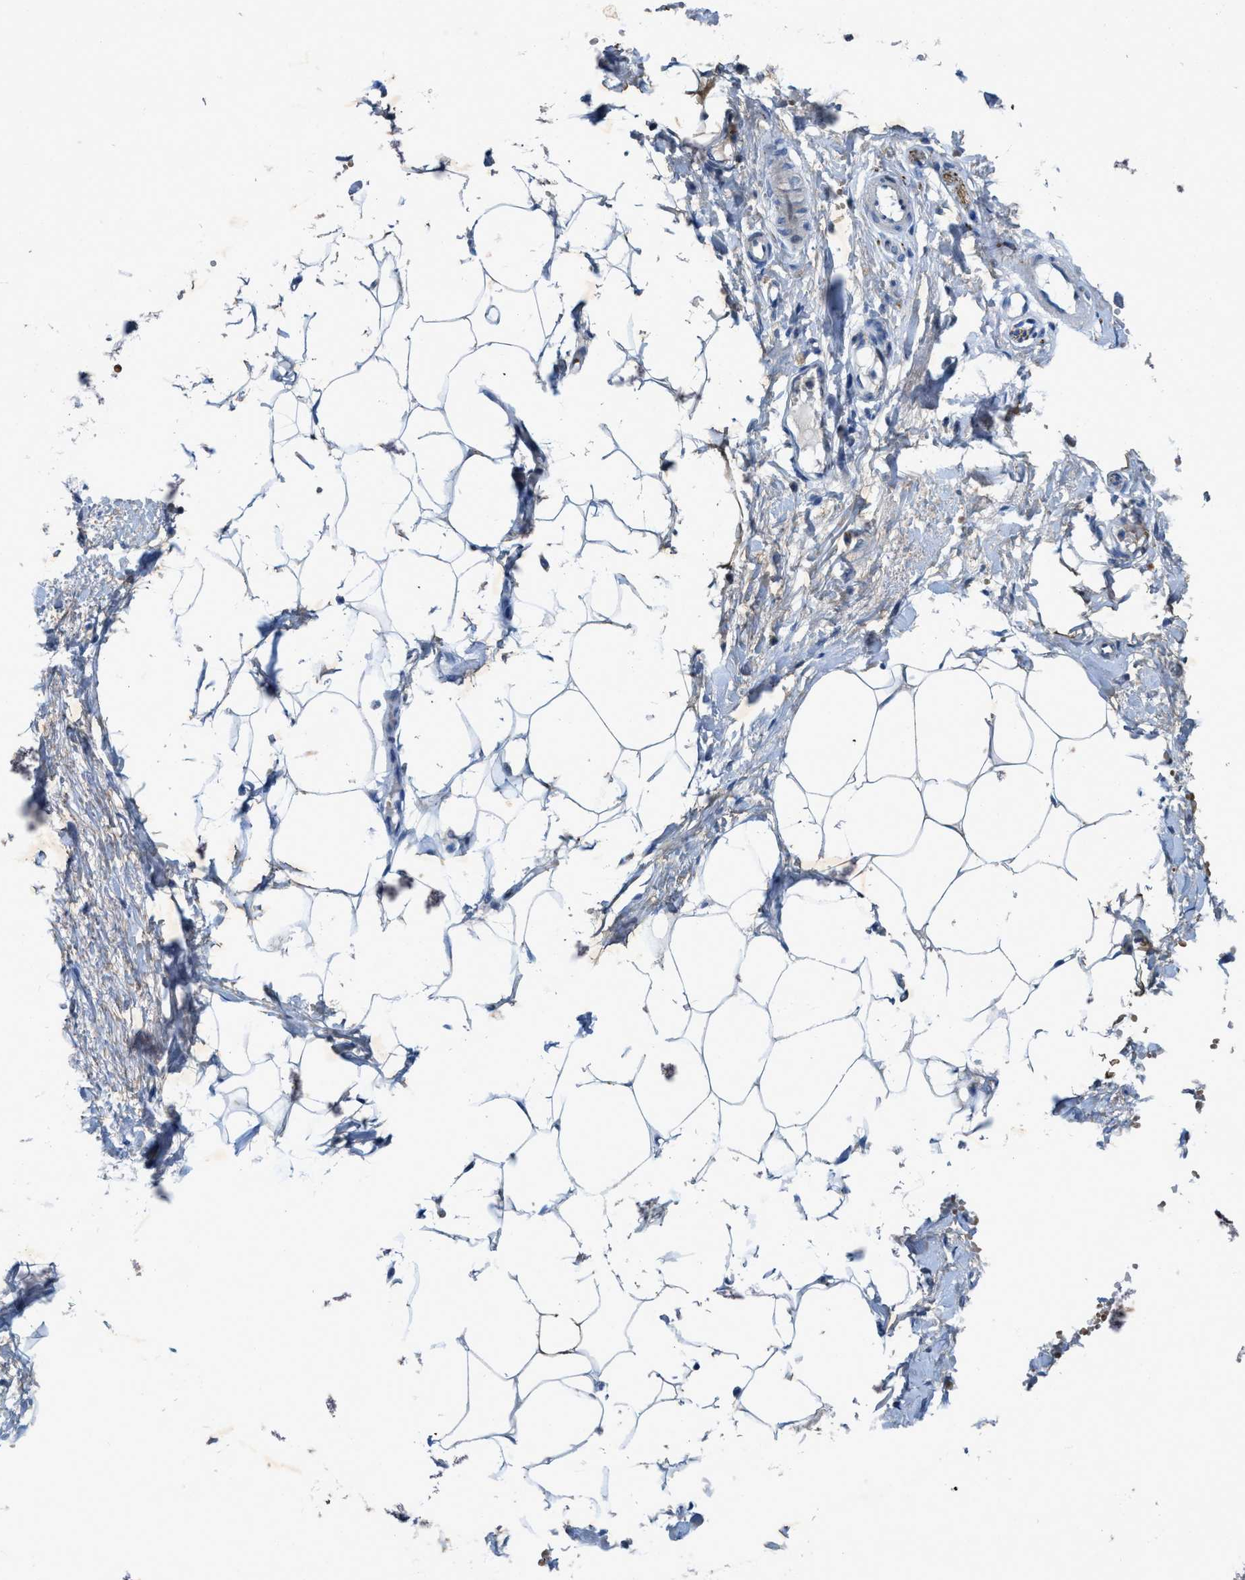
{"staining": {"intensity": "moderate", "quantity": "25%-75%", "location": "cytoplasmic/membranous"}, "tissue": "adipose tissue", "cell_type": "Adipocytes", "image_type": "normal", "snomed": [{"axis": "morphology", "description": "Normal tissue, NOS"}, {"axis": "topography", "description": "Soft tissue"}], "caption": "Protein analysis of unremarkable adipose tissue displays moderate cytoplasmic/membranous staining in approximately 25%-75% of adipocytes.", "gene": "URGCP", "patient": {"sex": "male", "age": 72}}